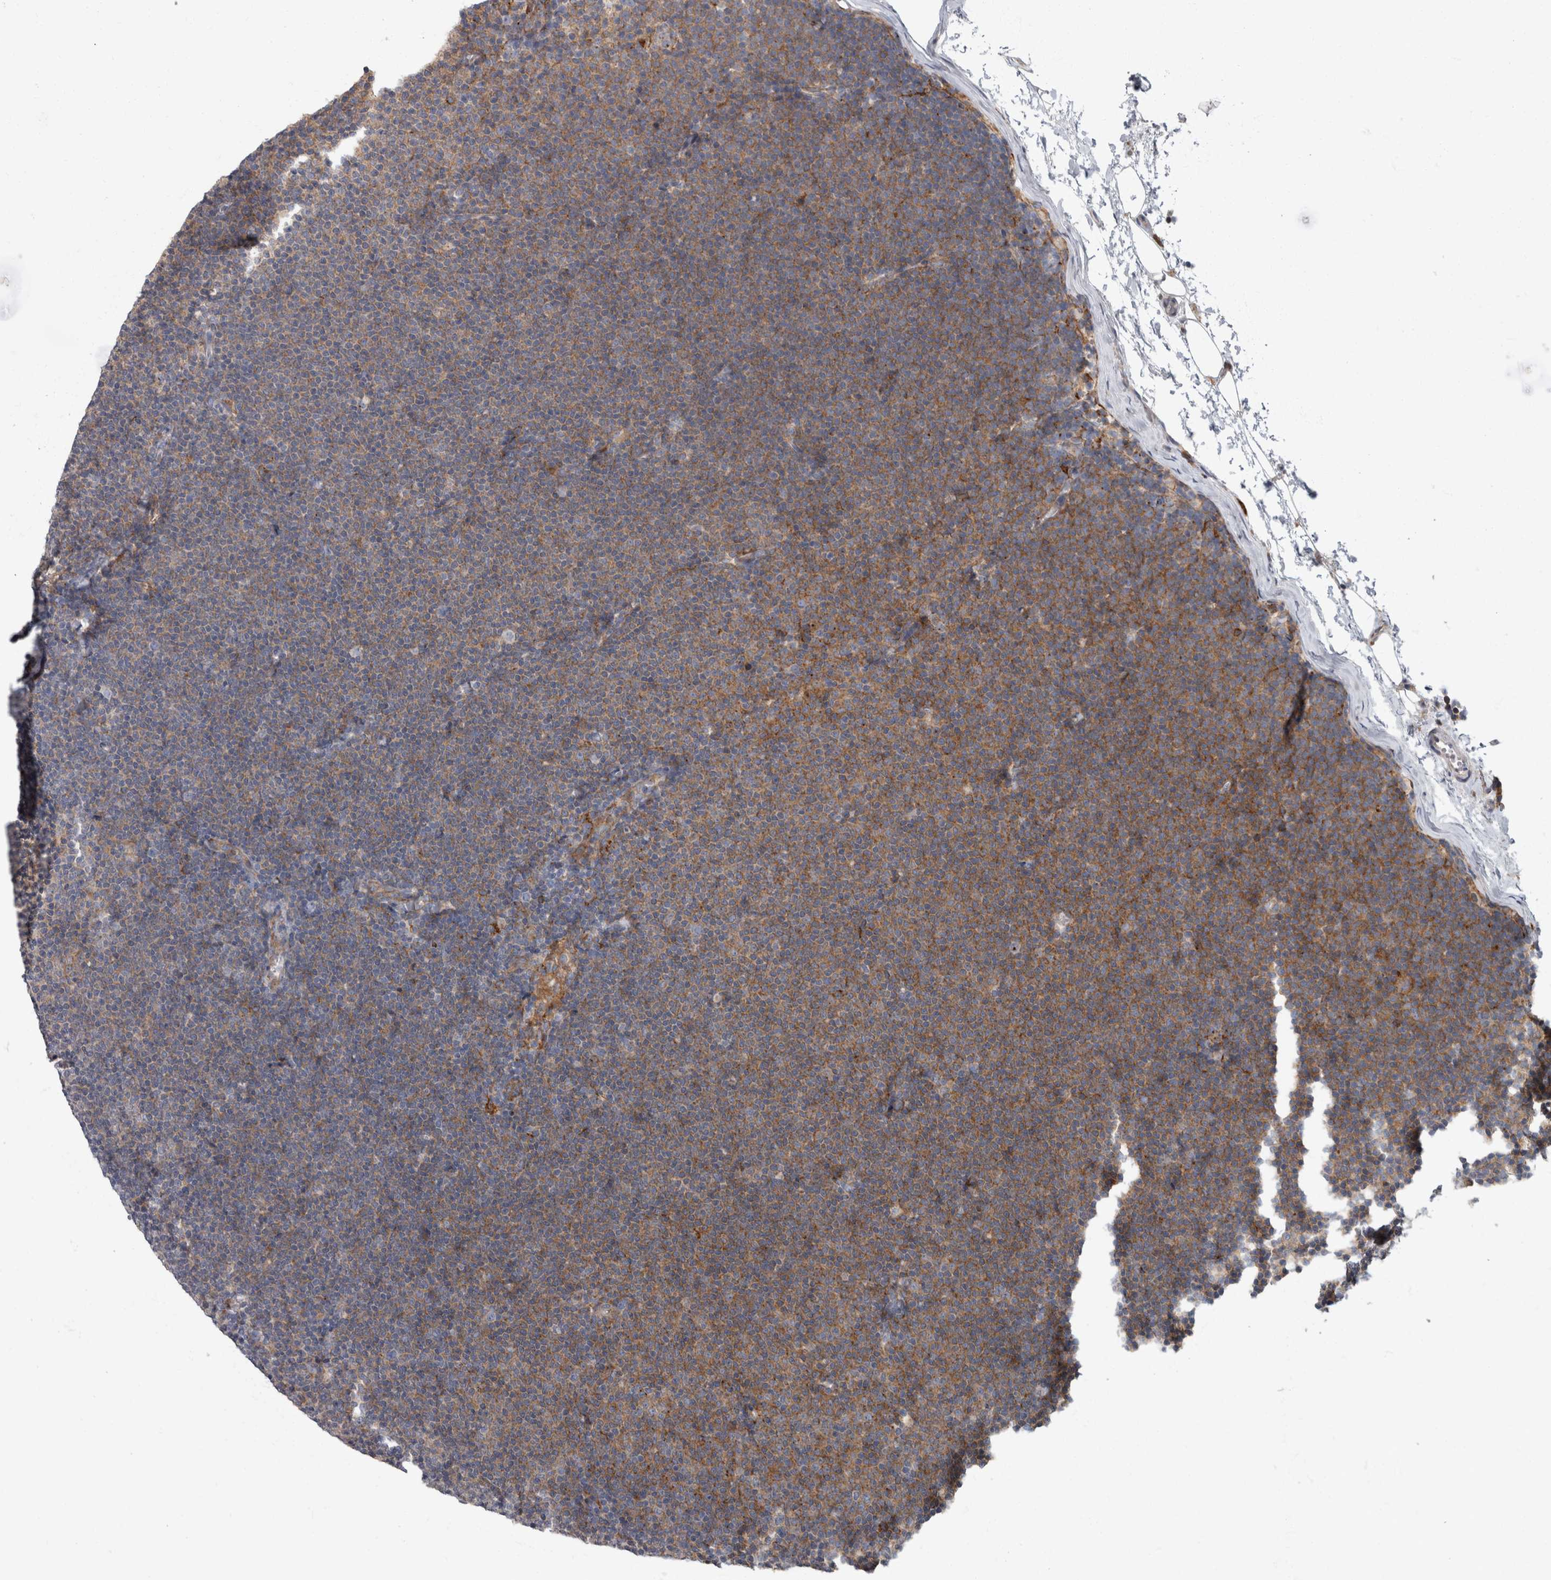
{"staining": {"intensity": "moderate", "quantity": "25%-75%", "location": "cytoplasmic/membranous"}, "tissue": "lymphoma", "cell_type": "Tumor cells", "image_type": "cancer", "snomed": [{"axis": "morphology", "description": "Malignant lymphoma, non-Hodgkin's type, Low grade"}, {"axis": "topography", "description": "Lymph node"}], "caption": "Immunohistochemical staining of malignant lymphoma, non-Hodgkin's type (low-grade) exhibits moderate cytoplasmic/membranous protein staining in approximately 25%-75% of tumor cells. (DAB (3,3'-diaminobenzidine) IHC with brightfield microscopy, high magnification).", "gene": "CDC42BPG", "patient": {"sex": "female", "age": 53}}